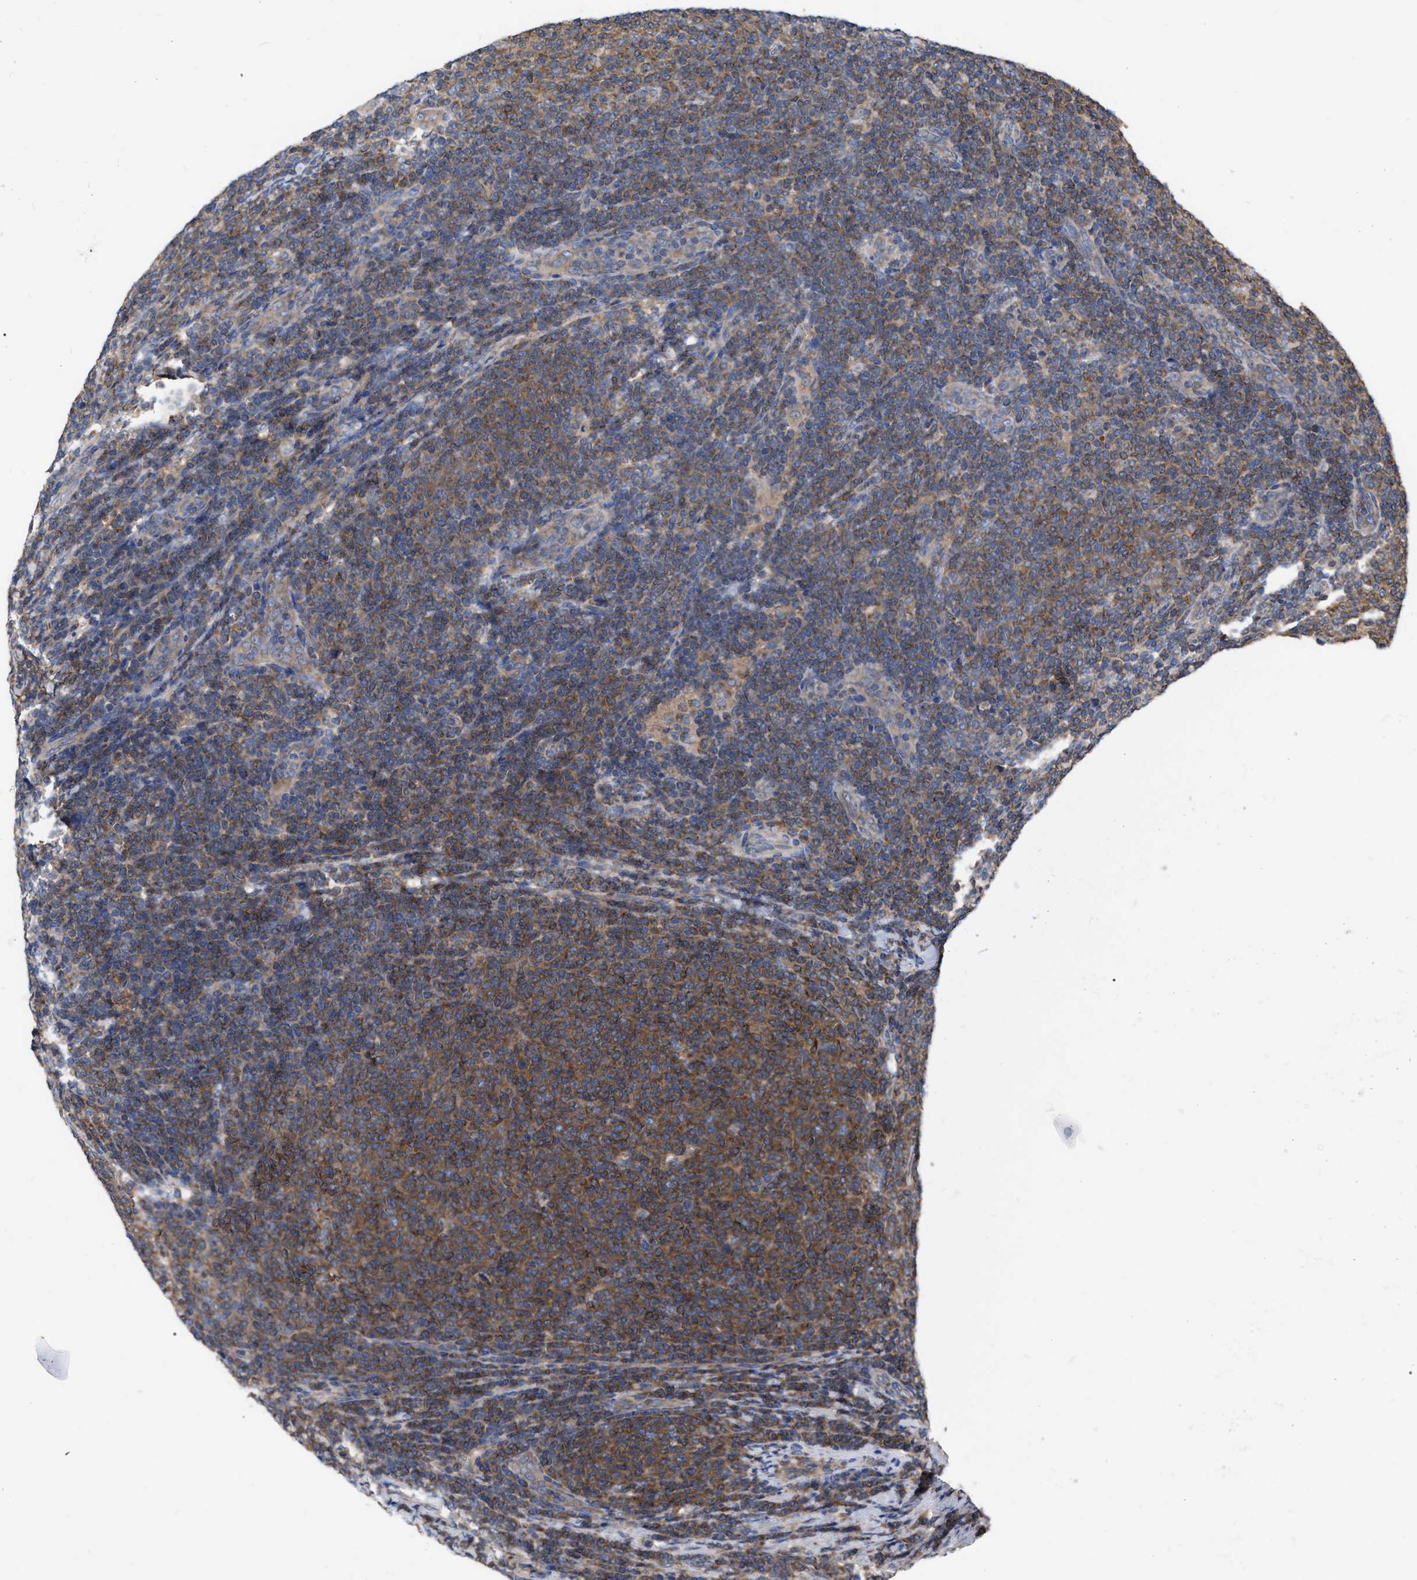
{"staining": {"intensity": "strong", "quantity": ">75%", "location": "cytoplasmic/membranous"}, "tissue": "lymphoma", "cell_type": "Tumor cells", "image_type": "cancer", "snomed": [{"axis": "morphology", "description": "Malignant lymphoma, non-Hodgkin's type, Low grade"}, {"axis": "topography", "description": "Lymph node"}], "caption": "This histopathology image displays lymphoma stained with immunohistochemistry to label a protein in brown. The cytoplasmic/membranous of tumor cells show strong positivity for the protein. Nuclei are counter-stained blue.", "gene": "CDKN2C", "patient": {"sex": "male", "age": 66}}